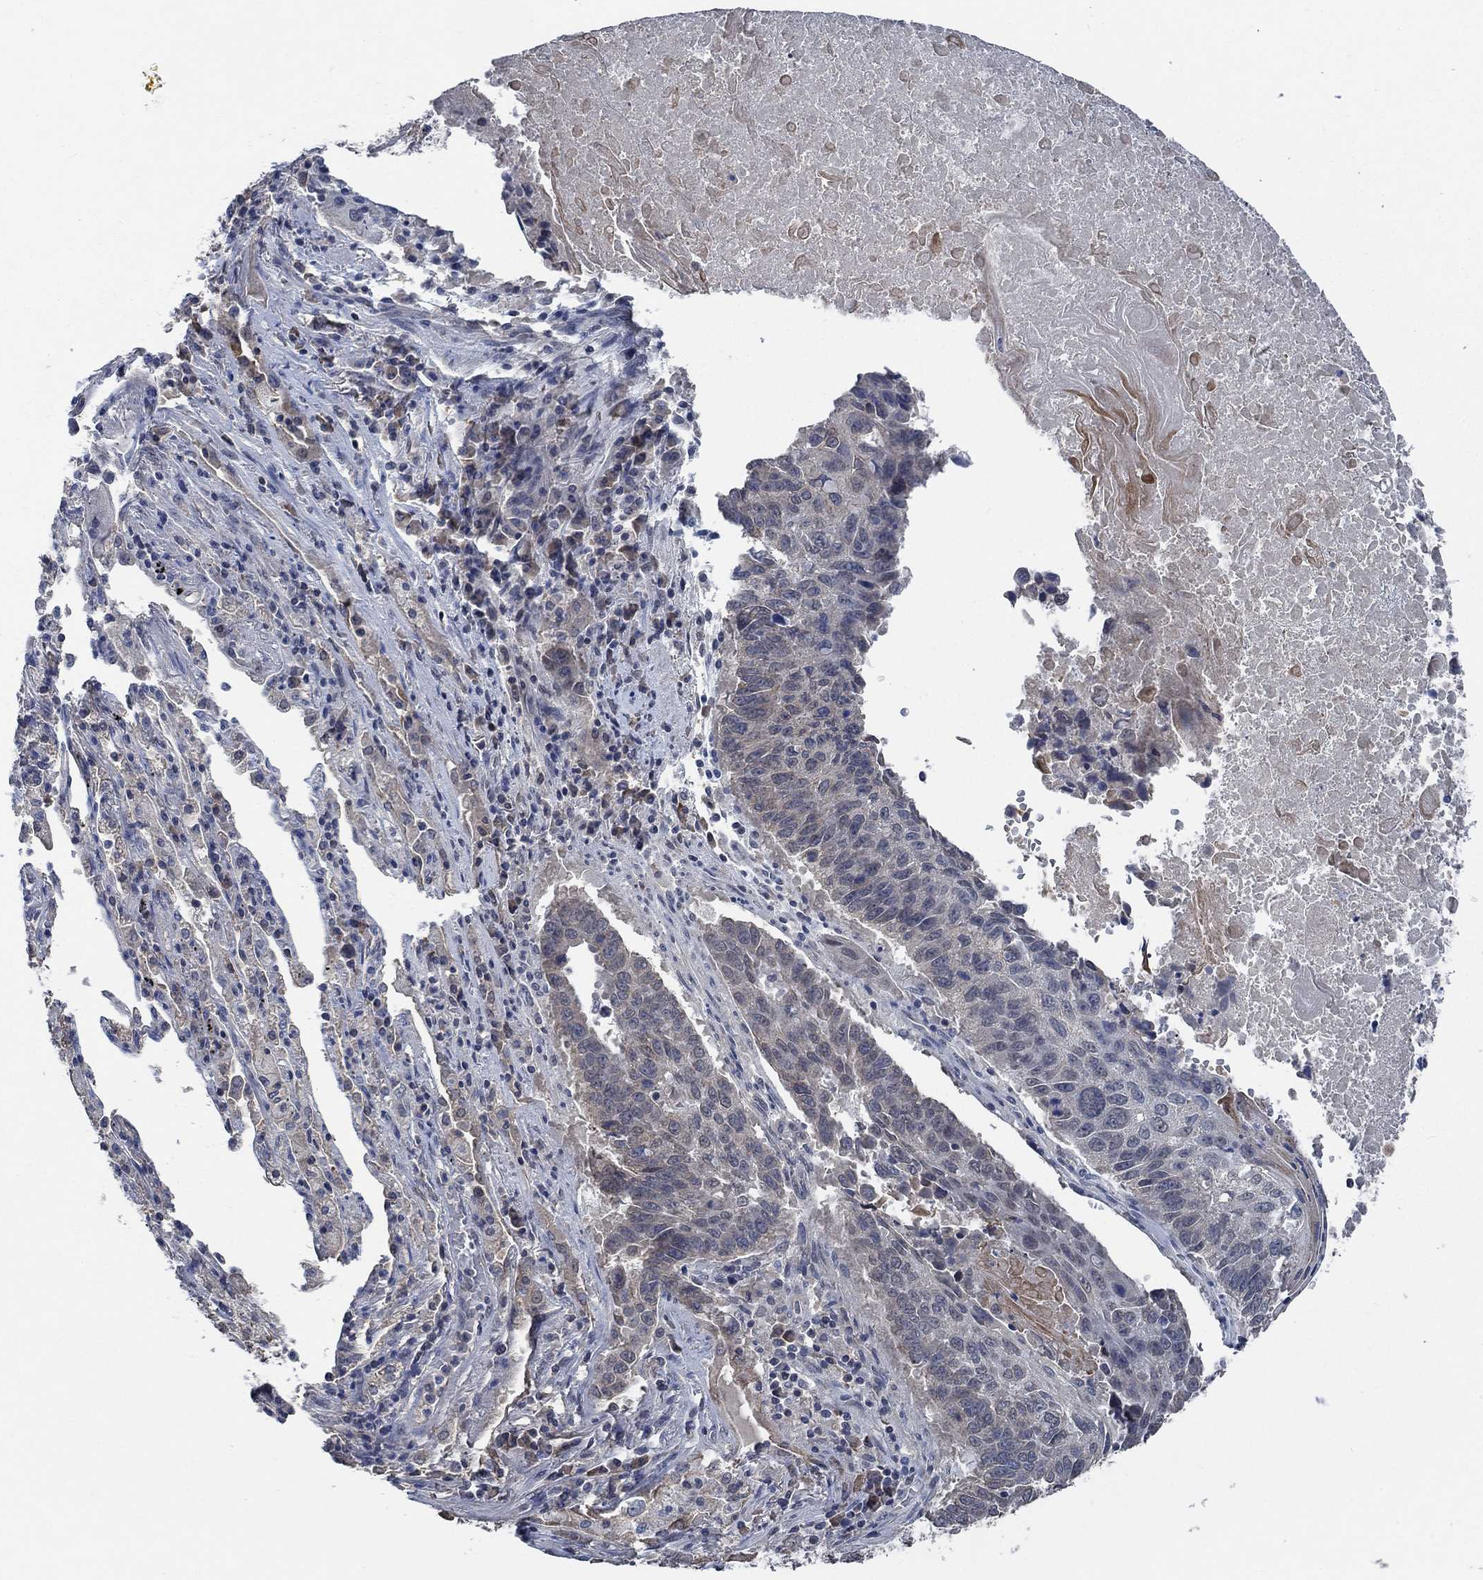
{"staining": {"intensity": "weak", "quantity": "<25%", "location": "cytoplasmic/membranous"}, "tissue": "lung cancer", "cell_type": "Tumor cells", "image_type": "cancer", "snomed": [{"axis": "morphology", "description": "Squamous cell carcinoma, NOS"}, {"axis": "topography", "description": "Lung"}], "caption": "Lung squamous cell carcinoma stained for a protein using immunohistochemistry (IHC) reveals no staining tumor cells.", "gene": "OBSCN", "patient": {"sex": "male", "age": 73}}